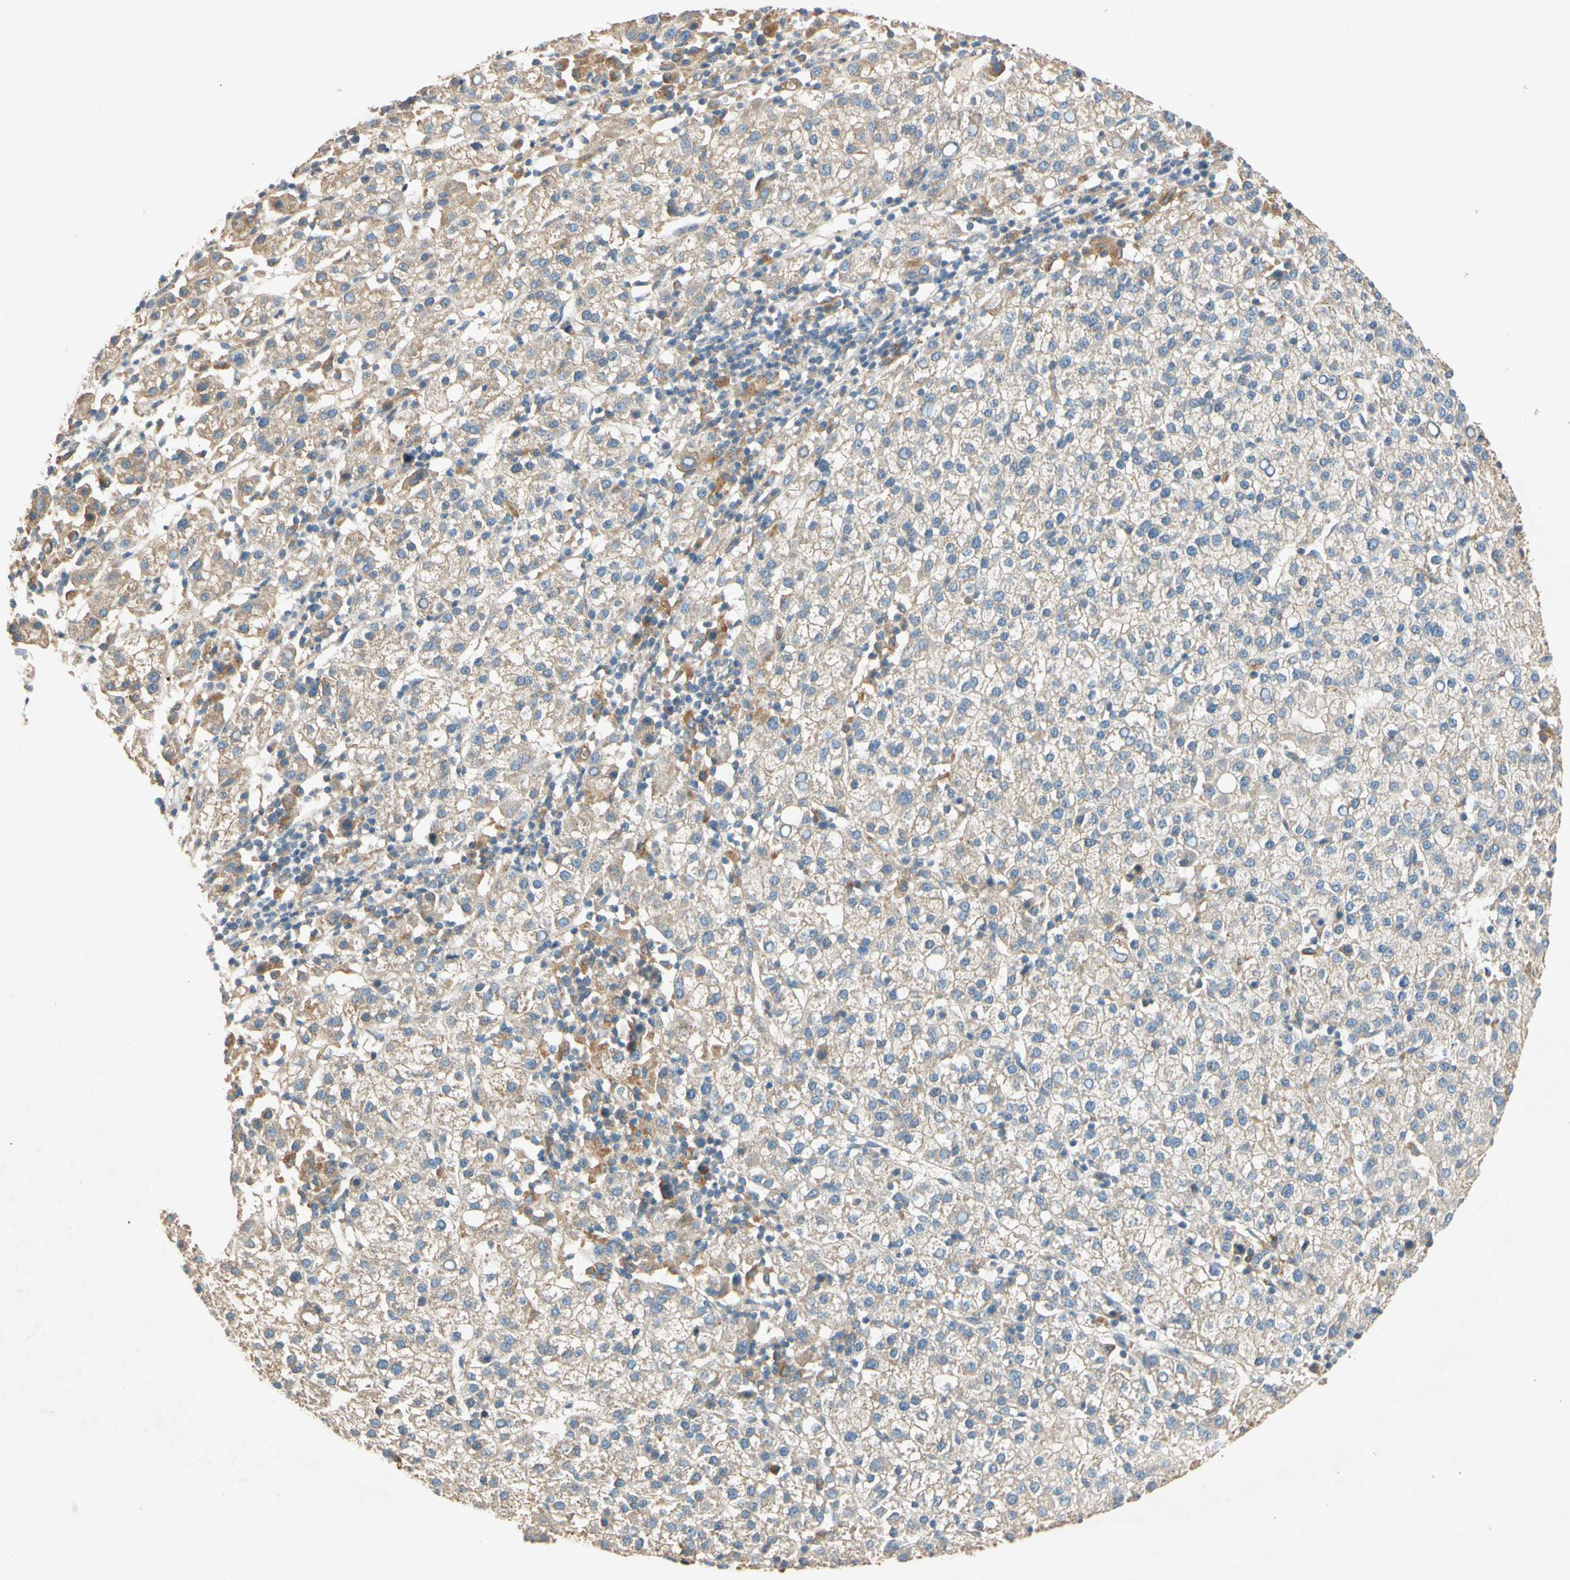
{"staining": {"intensity": "weak", "quantity": "25%-75%", "location": "cytoplasmic/membranous"}, "tissue": "liver cancer", "cell_type": "Tumor cells", "image_type": "cancer", "snomed": [{"axis": "morphology", "description": "Carcinoma, Hepatocellular, NOS"}, {"axis": "topography", "description": "Liver"}], "caption": "Tumor cells display weak cytoplasmic/membranous expression in about 25%-75% of cells in liver hepatocellular carcinoma.", "gene": "USP46", "patient": {"sex": "female", "age": 58}}